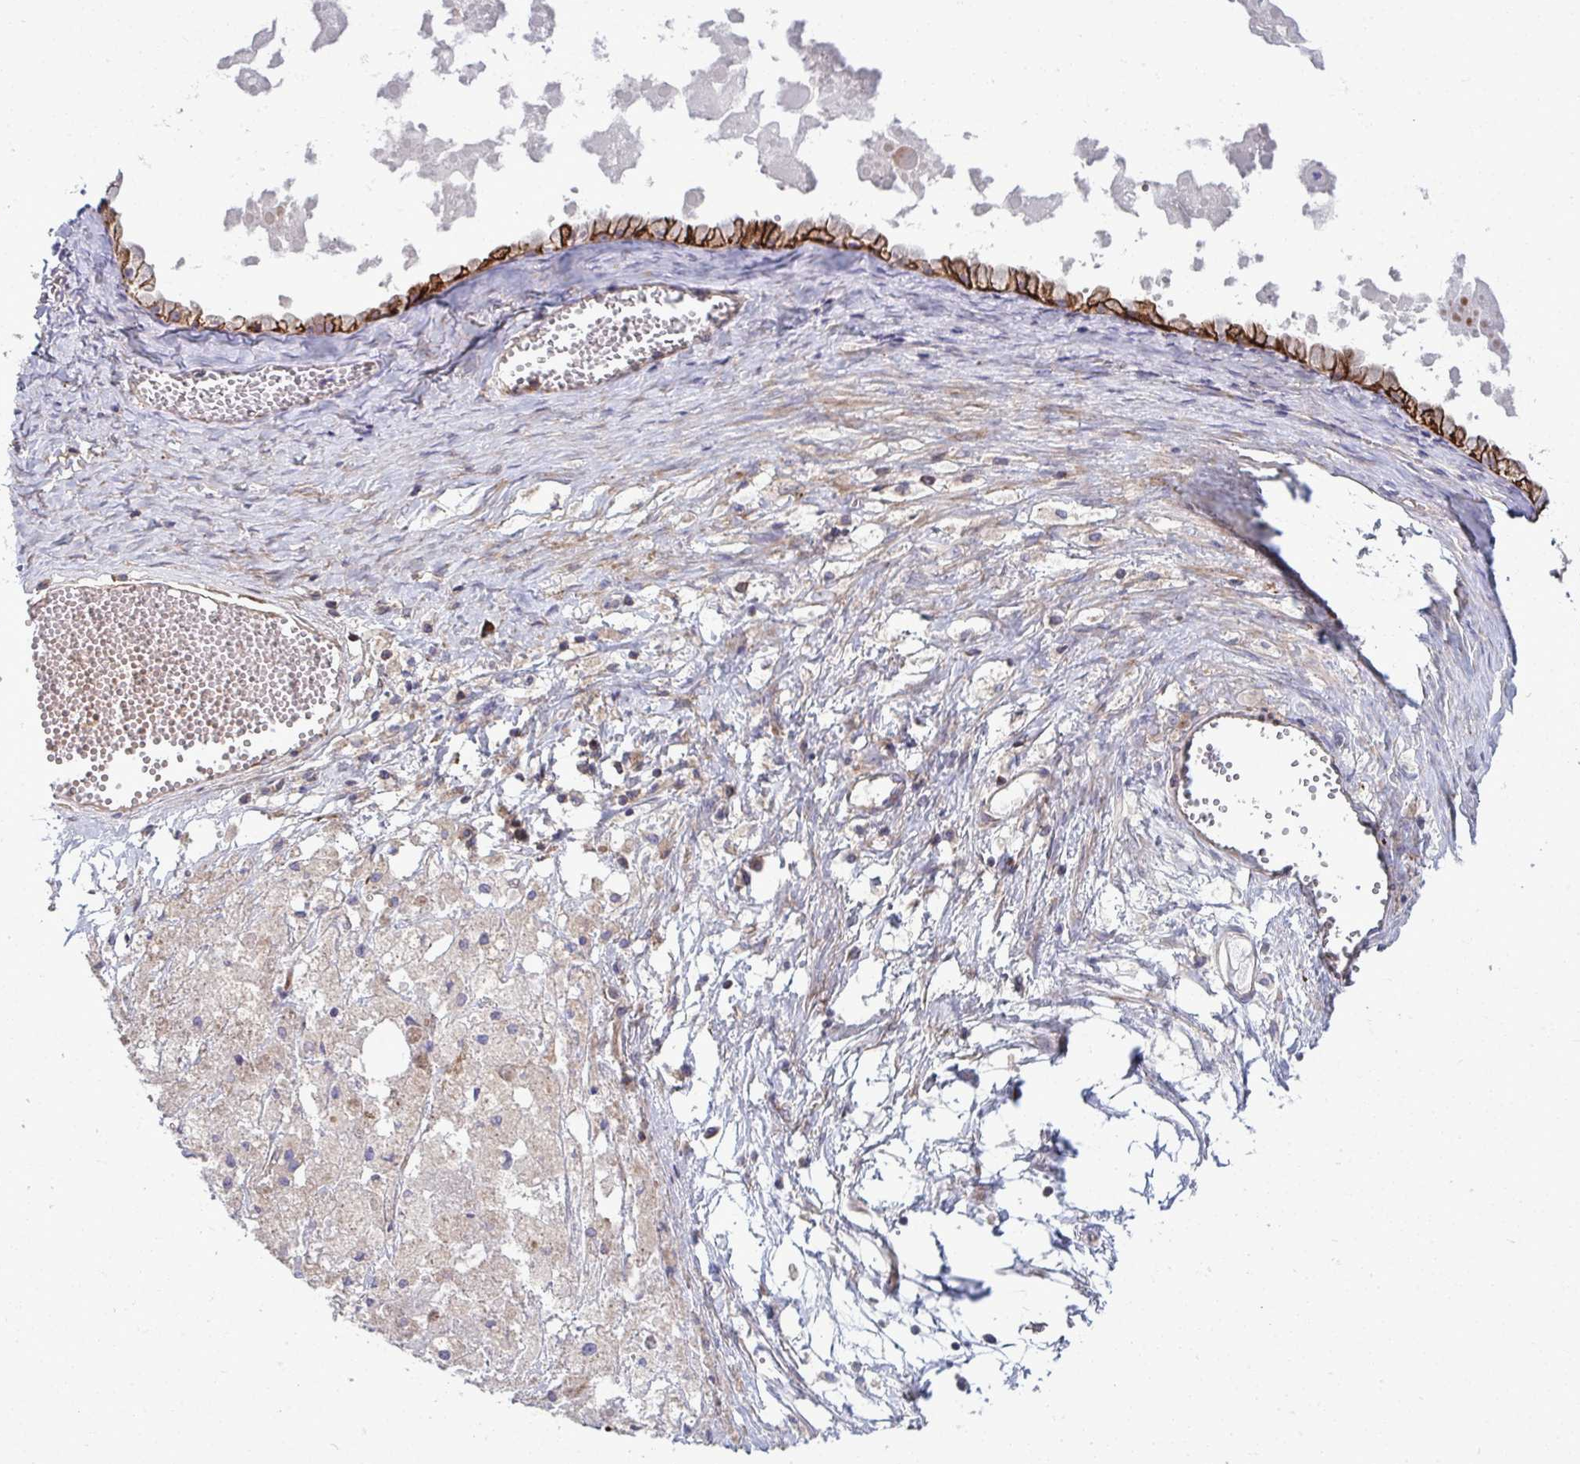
{"staining": {"intensity": "strong", "quantity": ">75%", "location": "cytoplasmic/membranous"}, "tissue": "ovarian cancer", "cell_type": "Tumor cells", "image_type": "cancer", "snomed": [{"axis": "morphology", "description": "Cystadenocarcinoma, mucinous, NOS"}, {"axis": "topography", "description": "Ovary"}], "caption": "The immunohistochemical stain shows strong cytoplasmic/membranous staining in tumor cells of ovarian cancer tissue.", "gene": "GFPT2", "patient": {"sex": "female", "age": 61}}